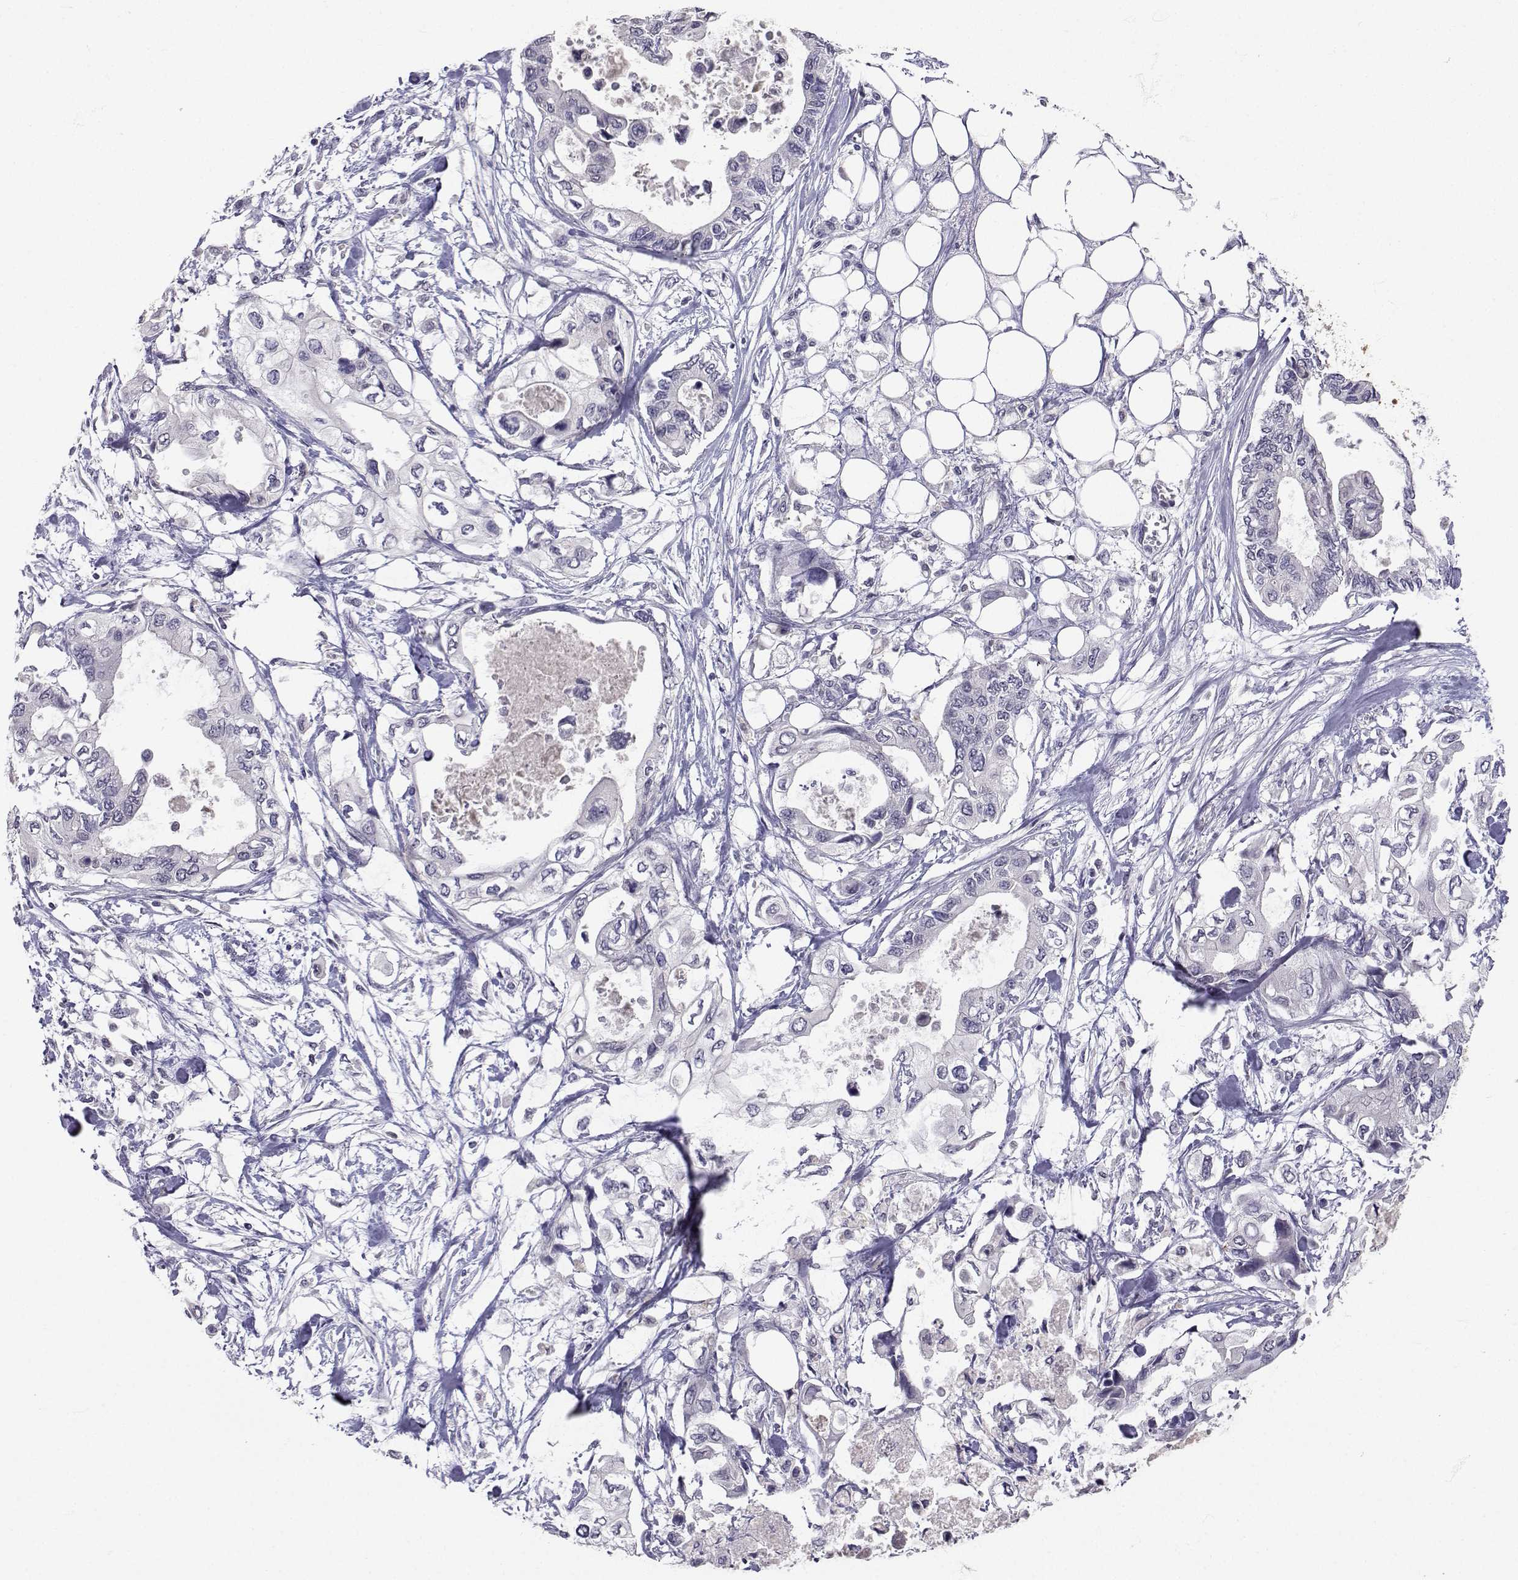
{"staining": {"intensity": "negative", "quantity": "none", "location": "none"}, "tissue": "pancreatic cancer", "cell_type": "Tumor cells", "image_type": "cancer", "snomed": [{"axis": "morphology", "description": "Adenocarcinoma, NOS"}, {"axis": "topography", "description": "Pancreas"}], "caption": "IHC photomicrograph of human adenocarcinoma (pancreatic) stained for a protein (brown), which reveals no expression in tumor cells.", "gene": "SLC6A3", "patient": {"sex": "female", "age": 63}}